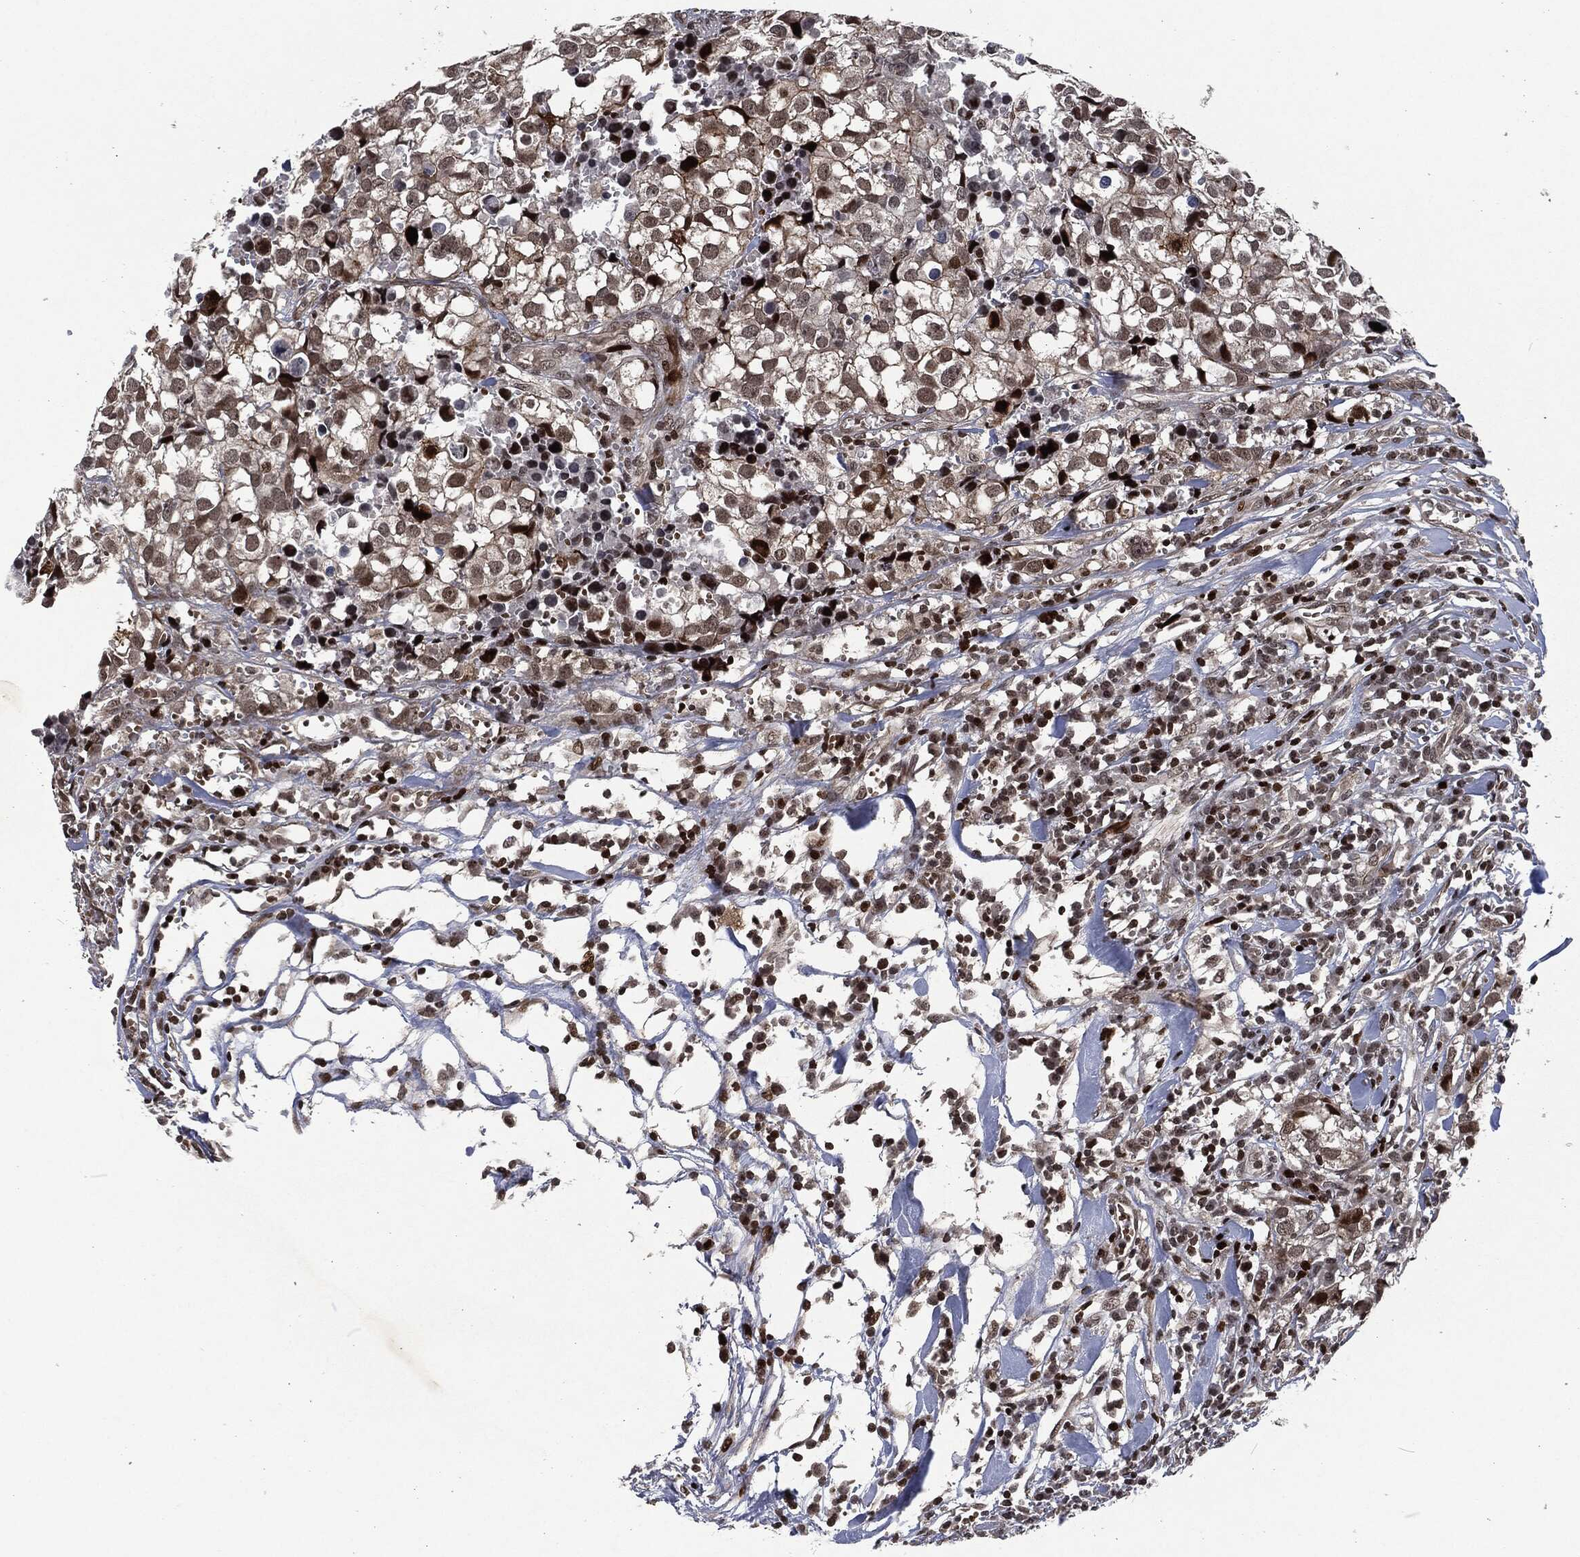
{"staining": {"intensity": "moderate", "quantity": "25%-75%", "location": "cytoplasmic/membranous,nuclear"}, "tissue": "breast cancer", "cell_type": "Tumor cells", "image_type": "cancer", "snomed": [{"axis": "morphology", "description": "Duct carcinoma"}, {"axis": "topography", "description": "Breast"}], "caption": "Moderate cytoplasmic/membranous and nuclear expression for a protein is identified in about 25%-75% of tumor cells of breast cancer (infiltrating ductal carcinoma) using IHC.", "gene": "EGFR", "patient": {"sex": "female", "age": 30}}